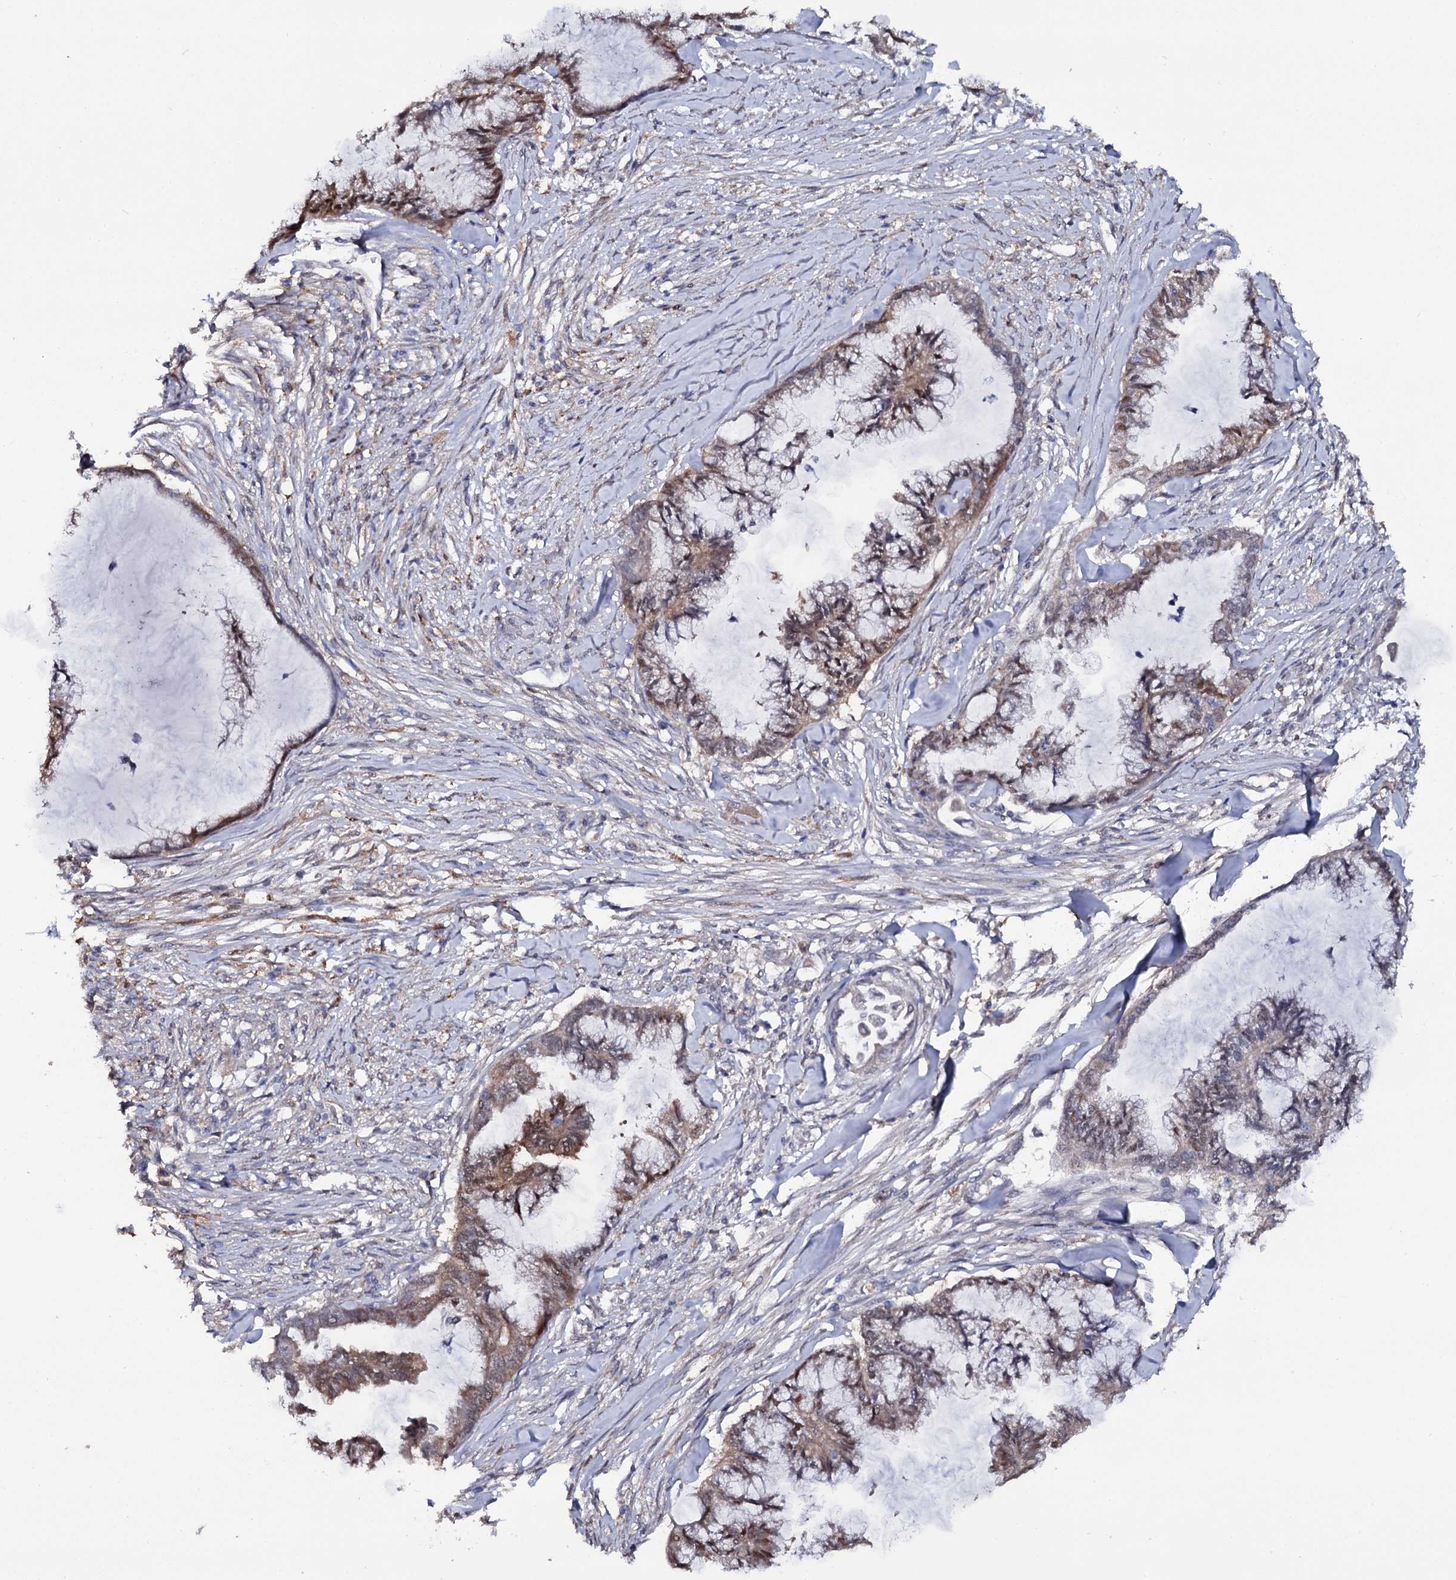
{"staining": {"intensity": "weak", "quantity": ">75%", "location": "cytoplasmic/membranous,nuclear"}, "tissue": "endometrial cancer", "cell_type": "Tumor cells", "image_type": "cancer", "snomed": [{"axis": "morphology", "description": "Adenocarcinoma, NOS"}, {"axis": "topography", "description": "Endometrium"}], "caption": "A micrograph of human endometrial adenocarcinoma stained for a protein exhibits weak cytoplasmic/membranous and nuclear brown staining in tumor cells. (IHC, brightfield microscopy, high magnification).", "gene": "CRYL1", "patient": {"sex": "female", "age": 86}}